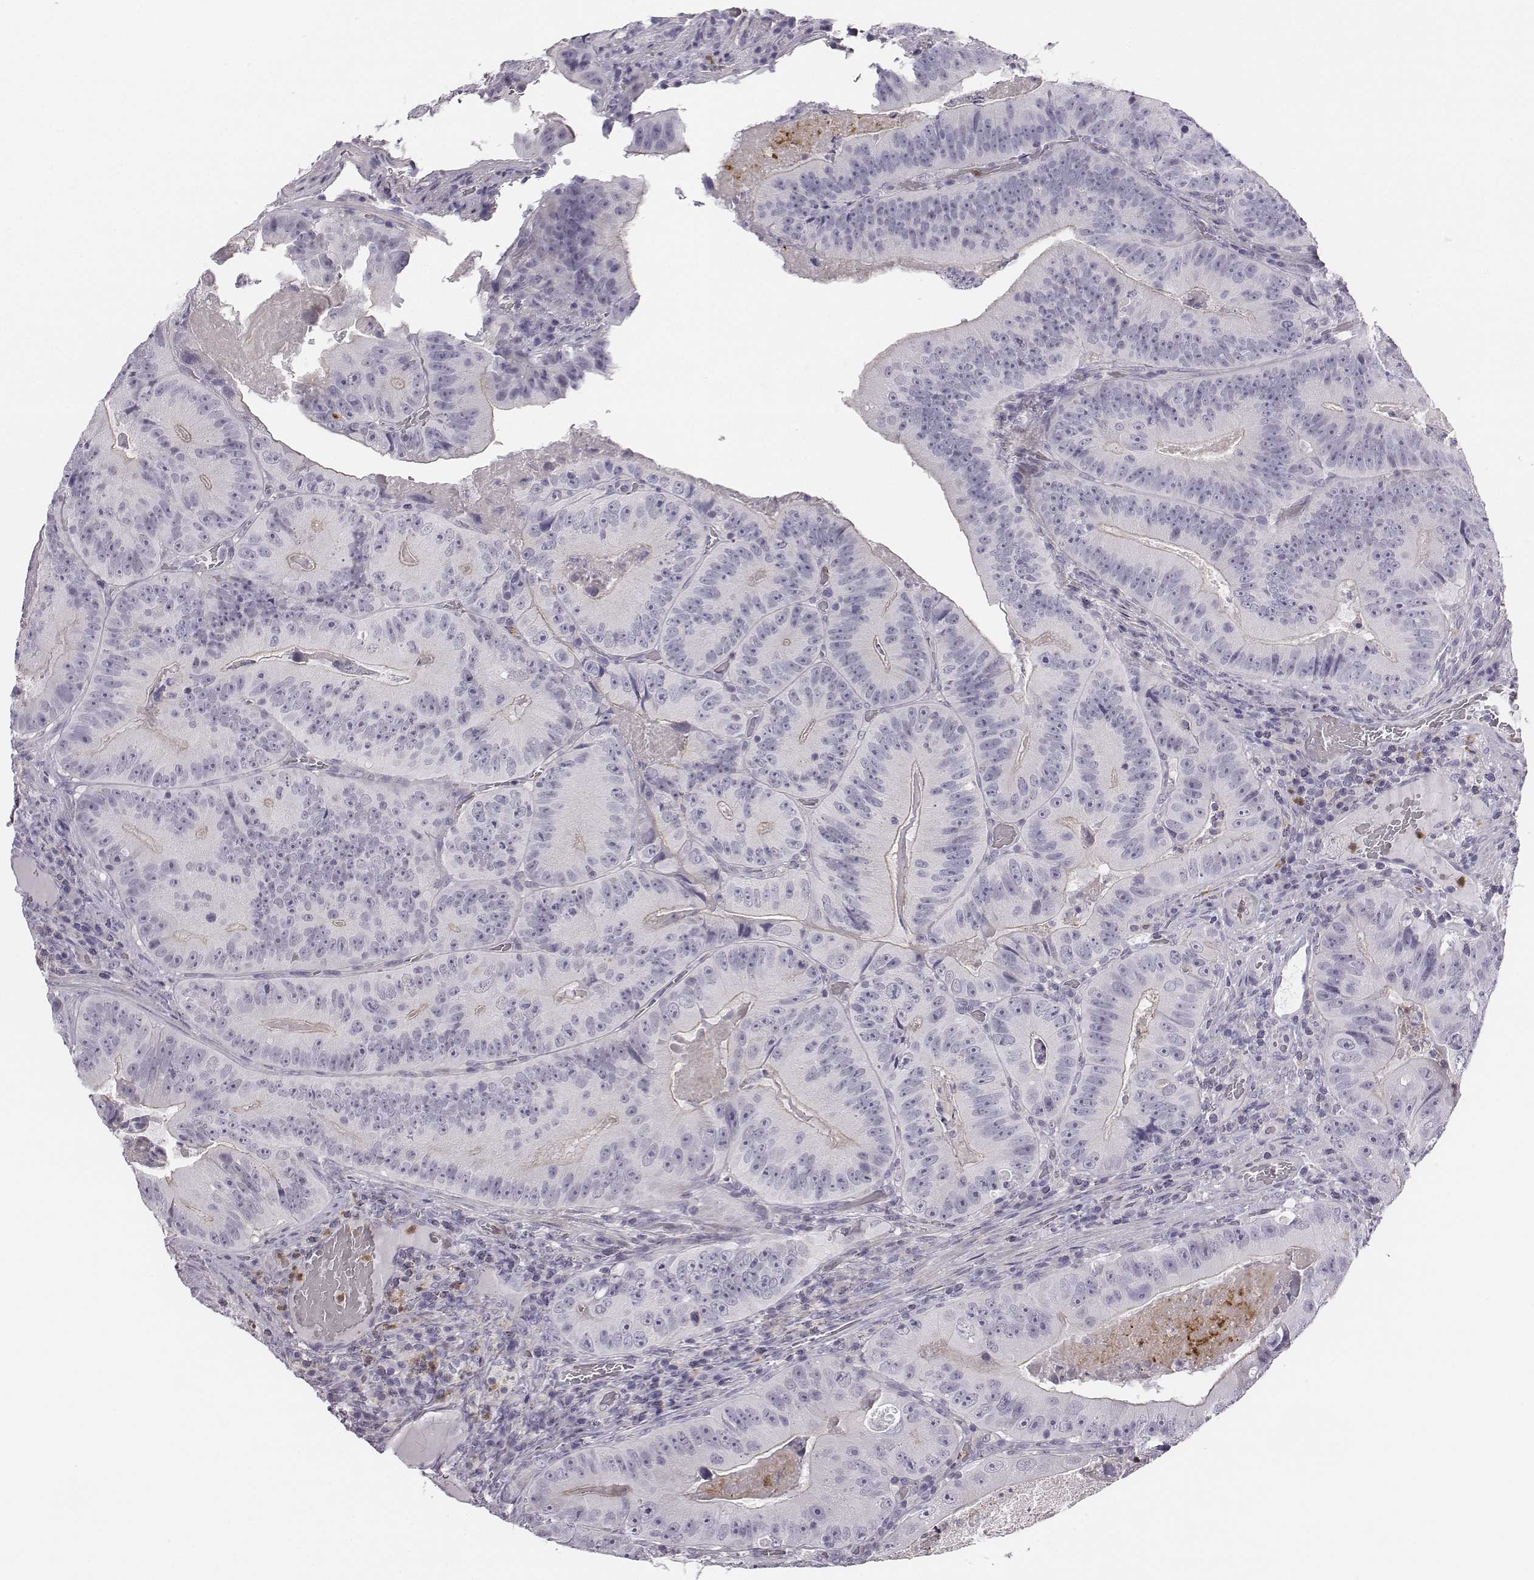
{"staining": {"intensity": "negative", "quantity": "none", "location": "none"}, "tissue": "colorectal cancer", "cell_type": "Tumor cells", "image_type": "cancer", "snomed": [{"axis": "morphology", "description": "Adenocarcinoma, NOS"}, {"axis": "topography", "description": "Colon"}], "caption": "Tumor cells are negative for brown protein staining in colorectal cancer. Brightfield microscopy of IHC stained with DAB (3,3'-diaminobenzidine) (brown) and hematoxylin (blue), captured at high magnification.", "gene": "ADAM7", "patient": {"sex": "female", "age": 86}}